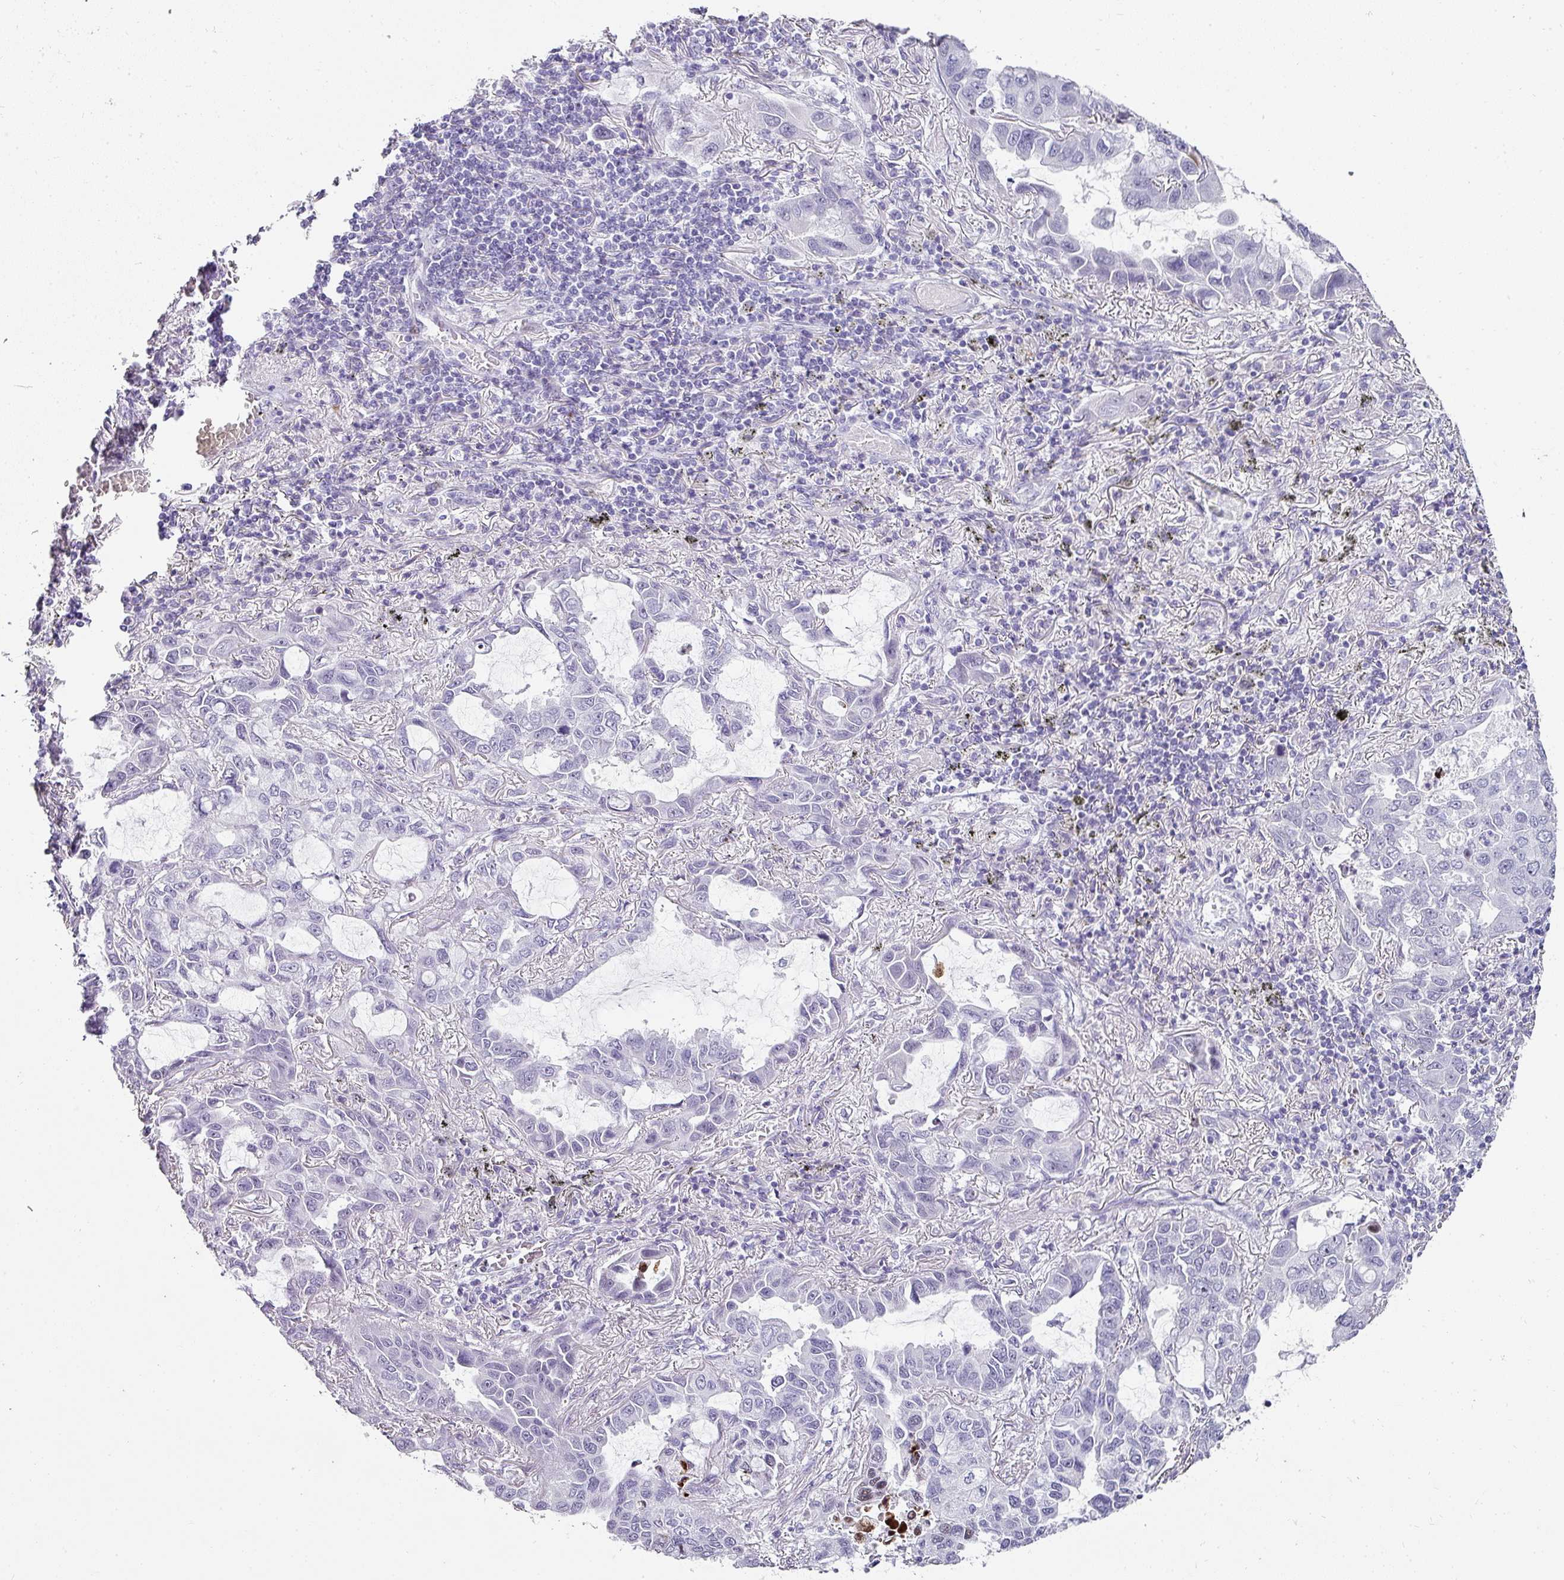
{"staining": {"intensity": "negative", "quantity": "none", "location": "none"}, "tissue": "lung cancer", "cell_type": "Tumor cells", "image_type": "cancer", "snomed": [{"axis": "morphology", "description": "Adenocarcinoma, NOS"}, {"axis": "topography", "description": "Lung"}], "caption": "There is no significant expression in tumor cells of adenocarcinoma (lung).", "gene": "TRA2A", "patient": {"sex": "male", "age": 64}}